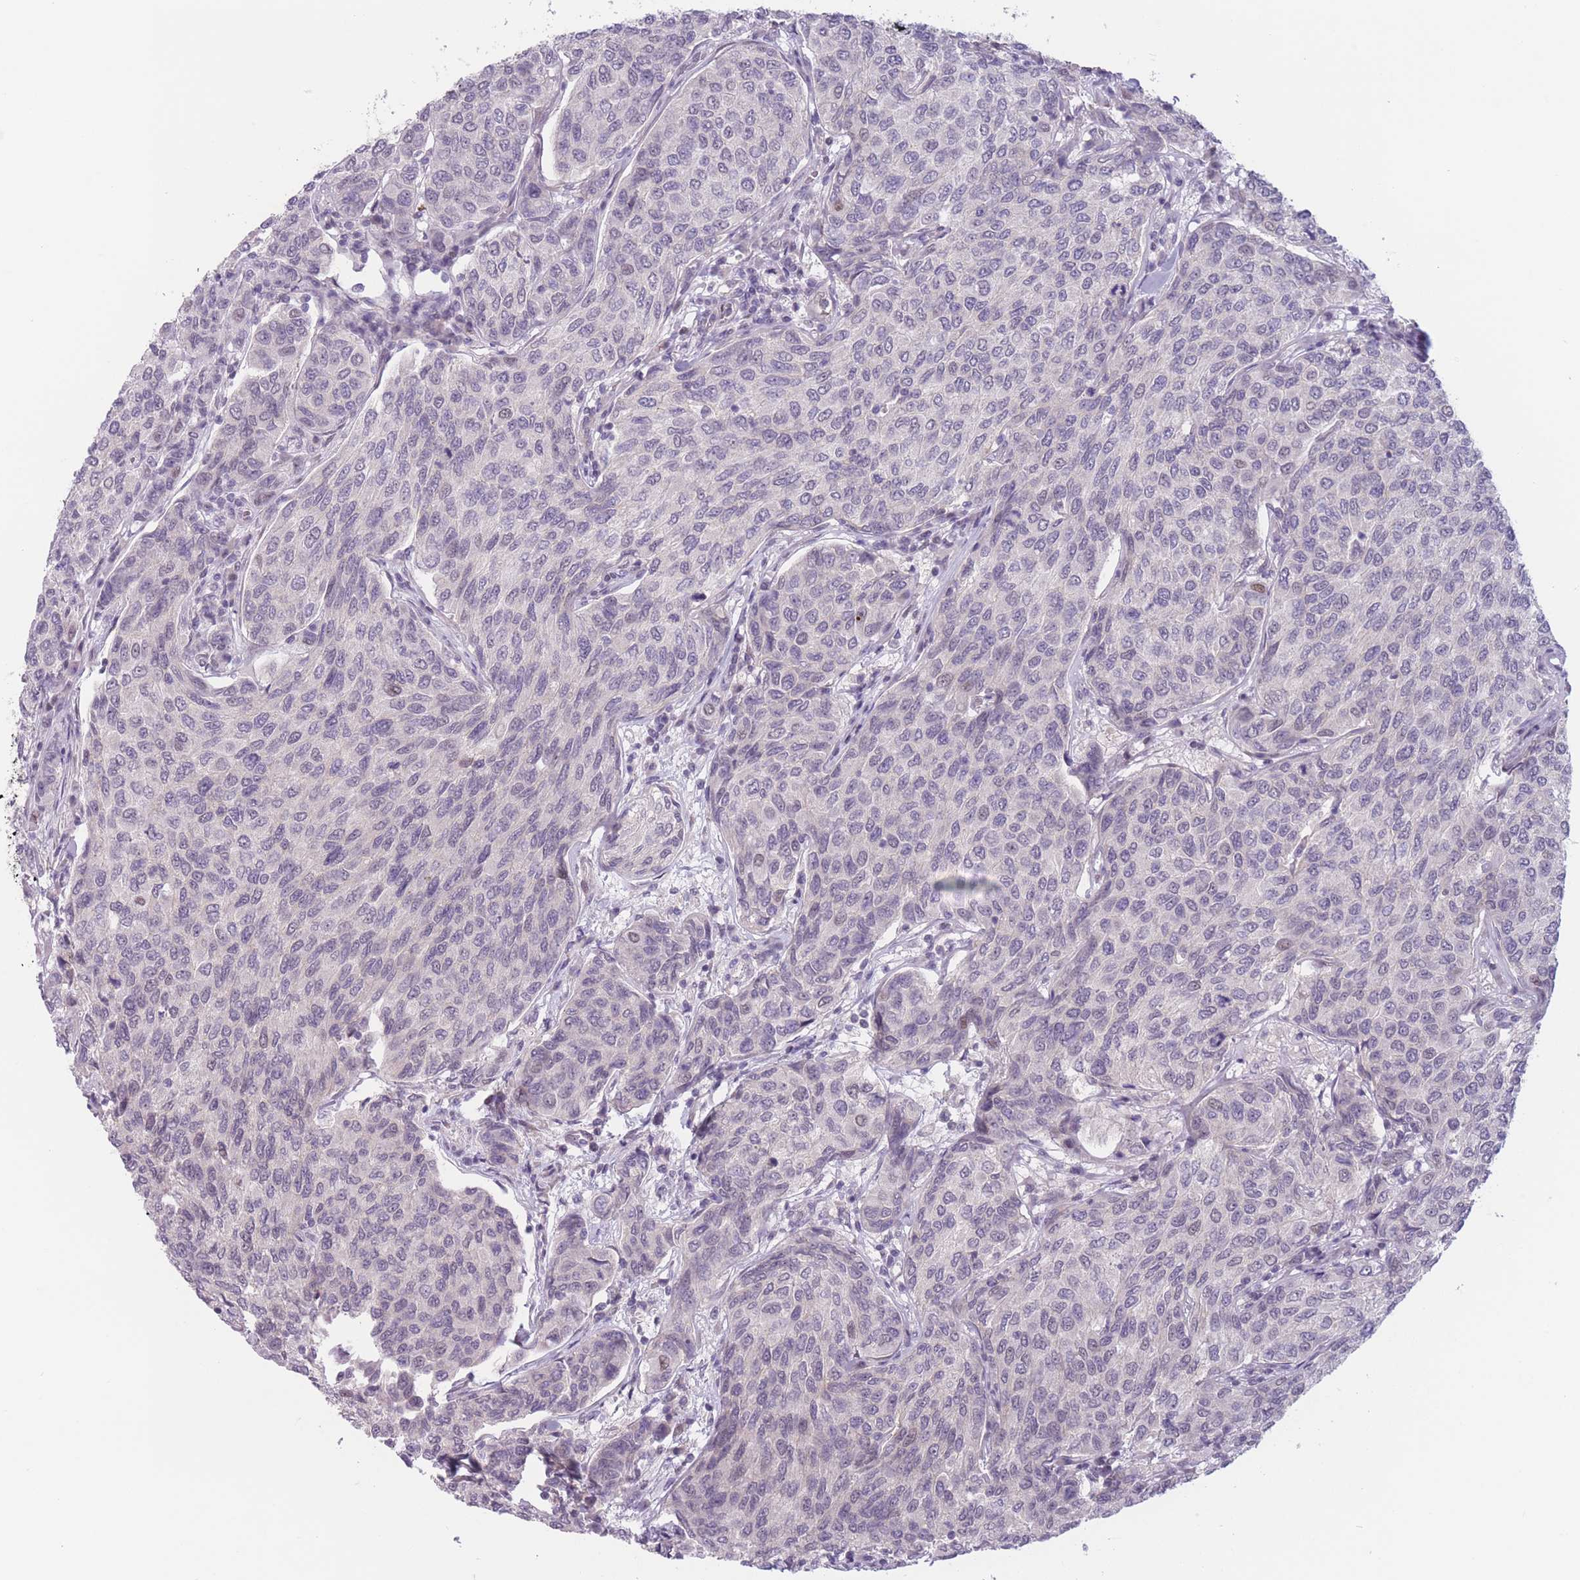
{"staining": {"intensity": "weak", "quantity": "<25%", "location": "nuclear"}, "tissue": "breast cancer", "cell_type": "Tumor cells", "image_type": "cancer", "snomed": [{"axis": "morphology", "description": "Duct carcinoma"}, {"axis": "topography", "description": "Breast"}], "caption": "Infiltrating ductal carcinoma (breast) stained for a protein using IHC shows no positivity tumor cells.", "gene": "ZNF439", "patient": {"sex": "female", "age": 55}}